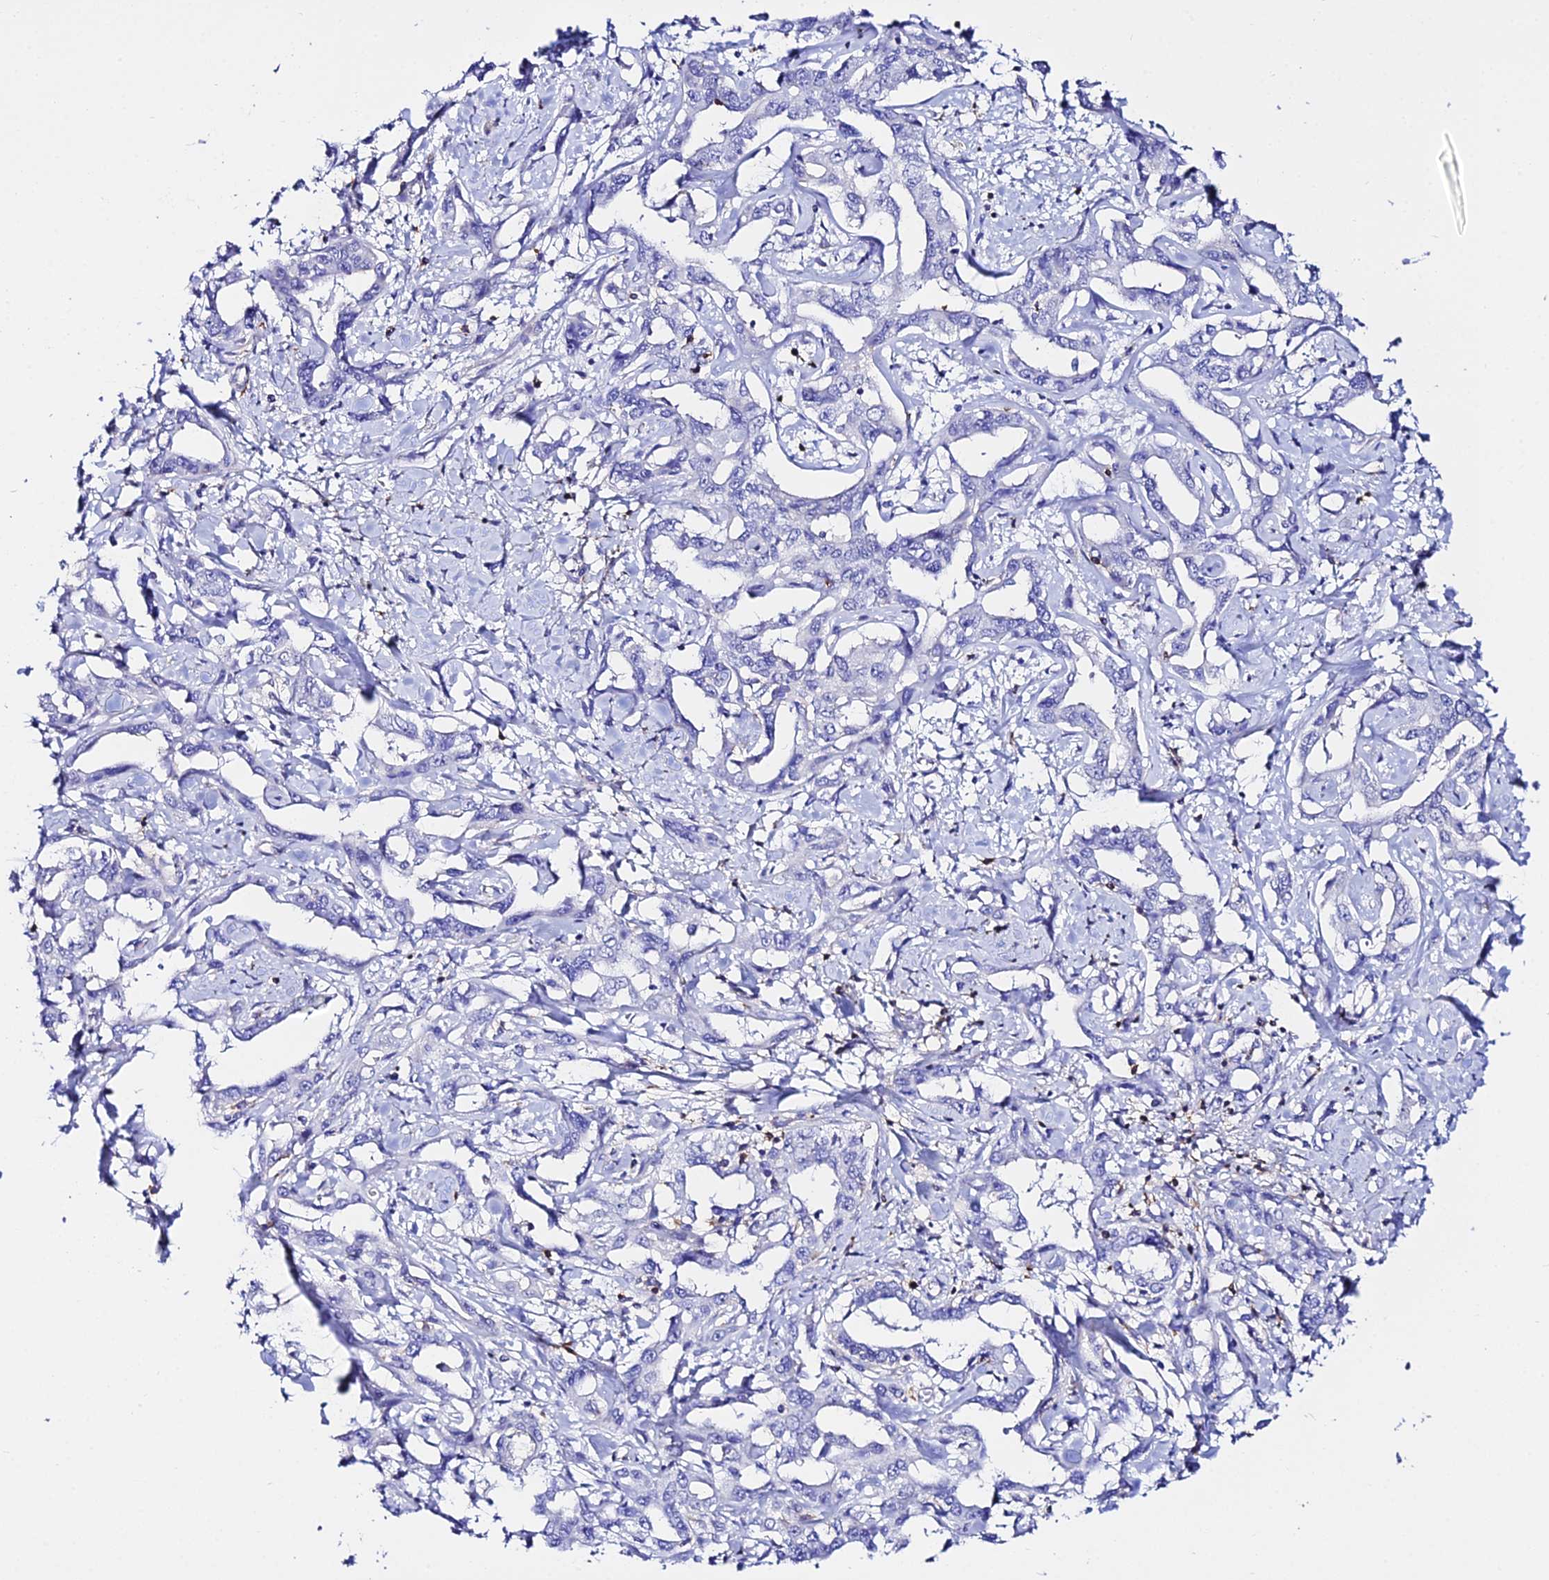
{"staining": {"intensity": "negative", "quantity": "none", "location": "none"}, "tissue": "liver cancer", "cell_type": "Tumor cells", "image_type": "cancer", "snomed": [{"axis": "morphology", "description": "Cholangiocarcinoma"}, {"axis": "topography", "description": "Liver"}], "caption": "Liver cancer (cholangiocarcinoma) was stained to show a protein in brown. There is no significant positivity in tumor cells.", "gene": "S100A16", "patient": {"sex": "male", "age": 59}}